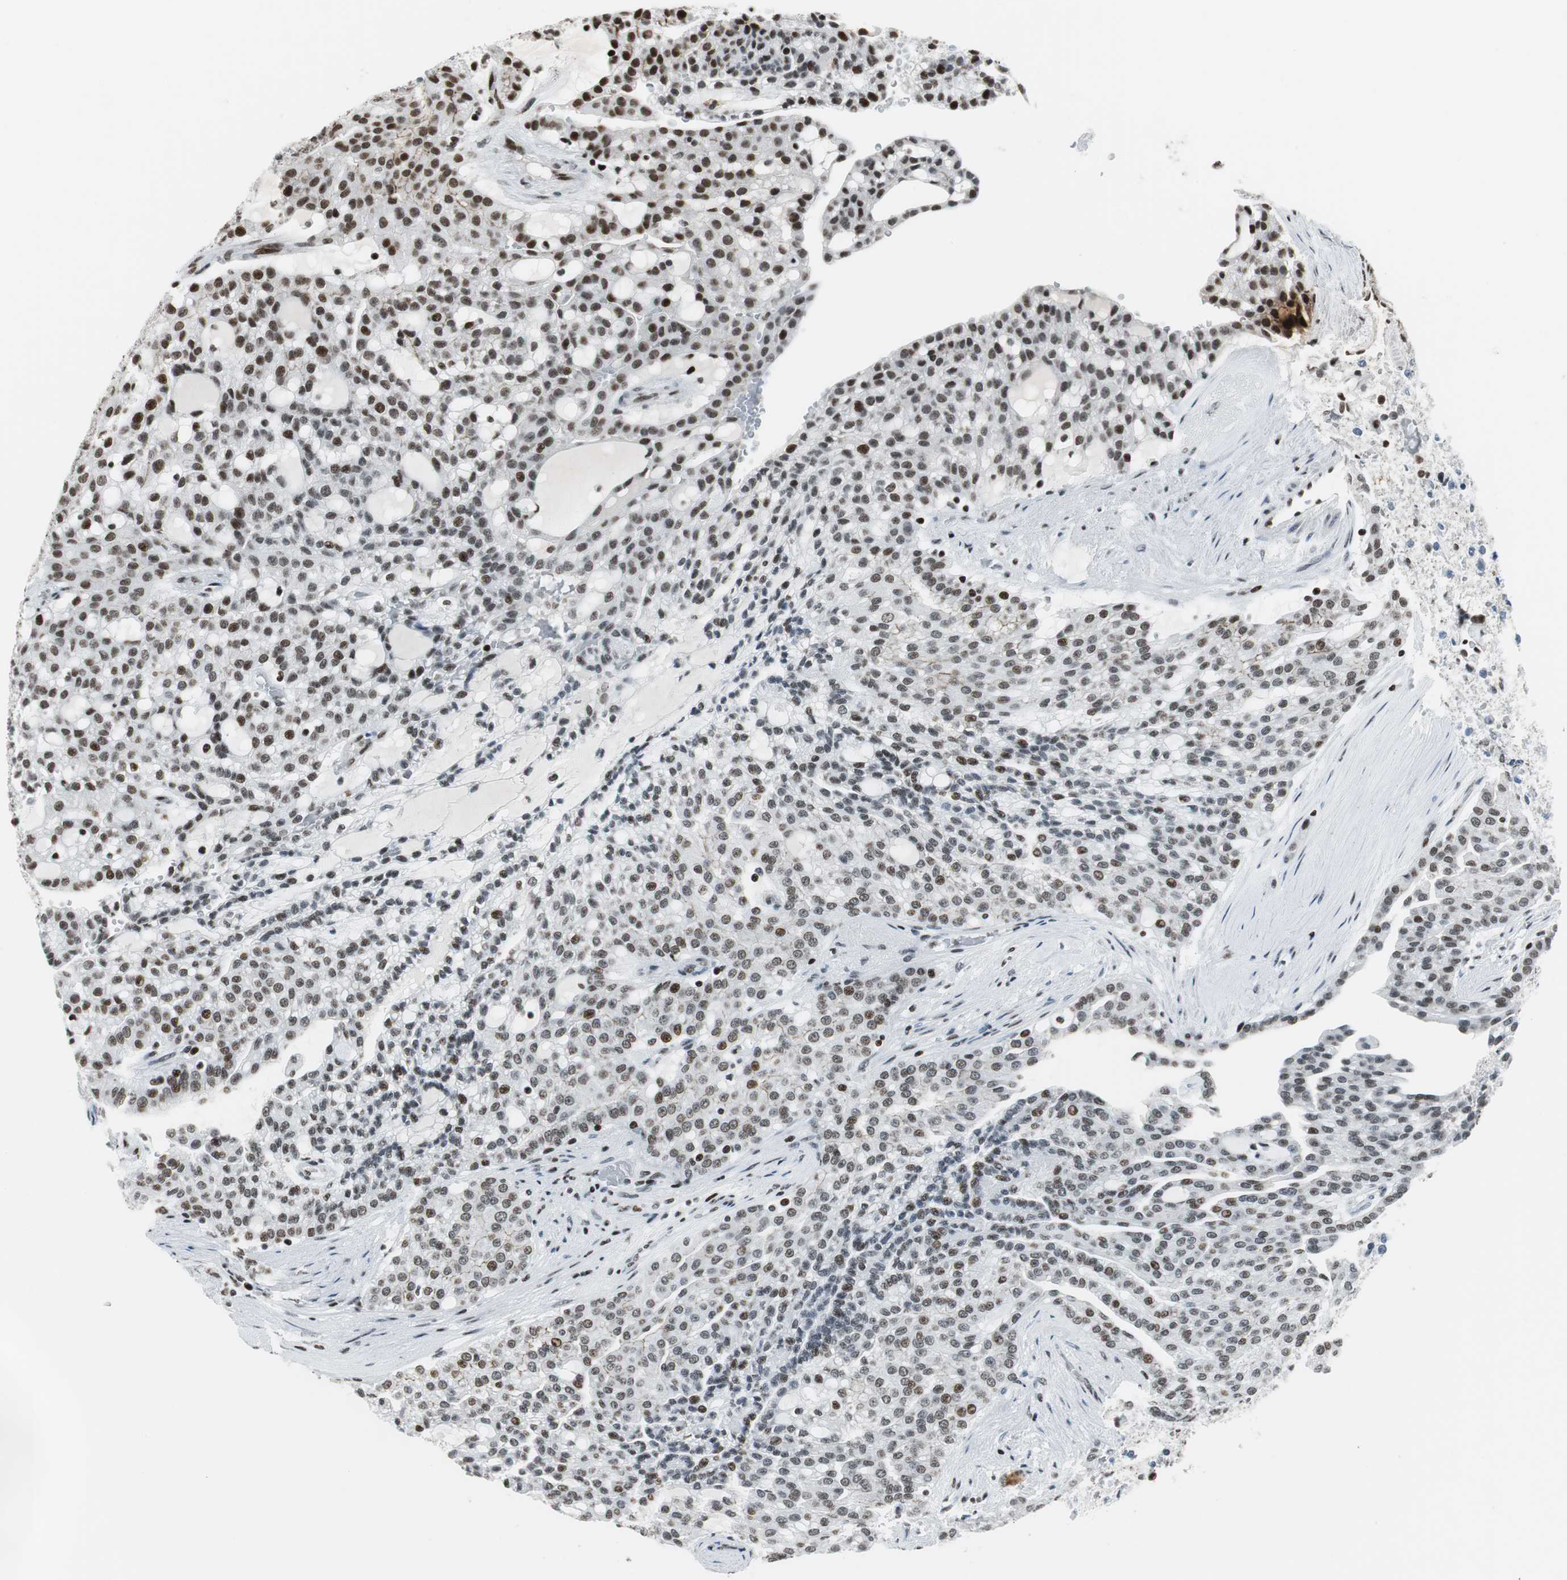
{"staining": {"intensity": "moderate", "quantity": ">75%", "location": "nuclear"}, "tissue": "renal cancer", "cell_type": "Tumor cells", "image_type": "cancer", "snomed": [{"axis": "morphology", "description": "Adenocarcinoma, NOS"}, {"axis": "topography", "description": "Kidney"}], "caption": "Renal adenocarcinoma was stained to show a protein in brown. There is medium levels of moderate nuclear staining in approximately >75% of tumor cells.", "gene": "RBBP4", "patient": {"sex": "male", "age": 63}}